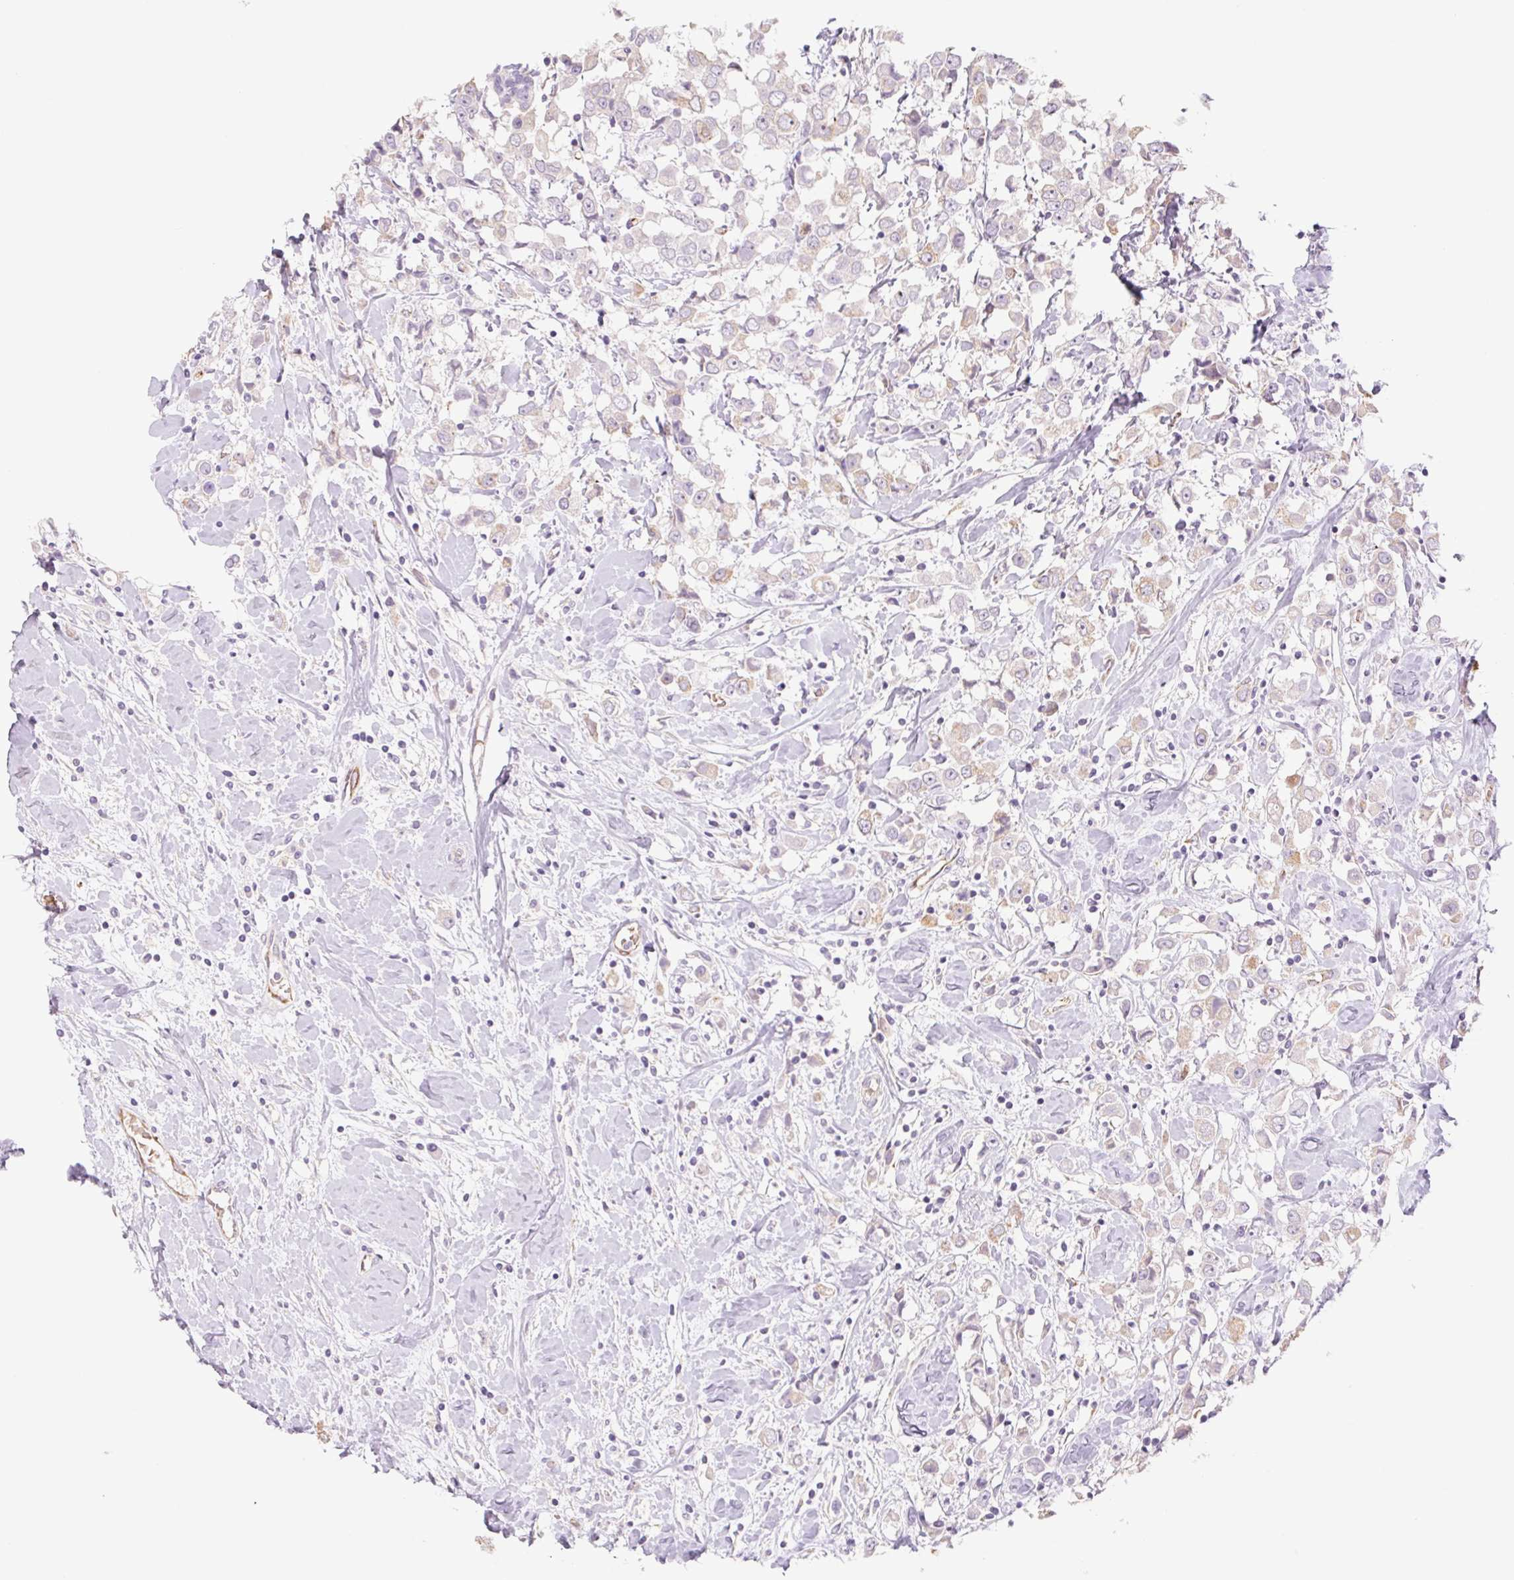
{"staining": {"intensity": "weak", "quantity": "<25%", "location": "cytoplasmic/membranous"}, "tissue": "breast cancer", "cell_type": "Tumor cells", "image_type": "cancer", "snomed": [{"axis": "morphology", "description": "Duct carcinoma"}, {"axis": "topography", "description": "Breast"}], "caption": "Immunohistochemical staining of human breast cancer (intraductal carcinoma) displays no significant staining in tumor cells.", "gene": "IGFL3", "patient": {"sex": "female", "age": 61}}